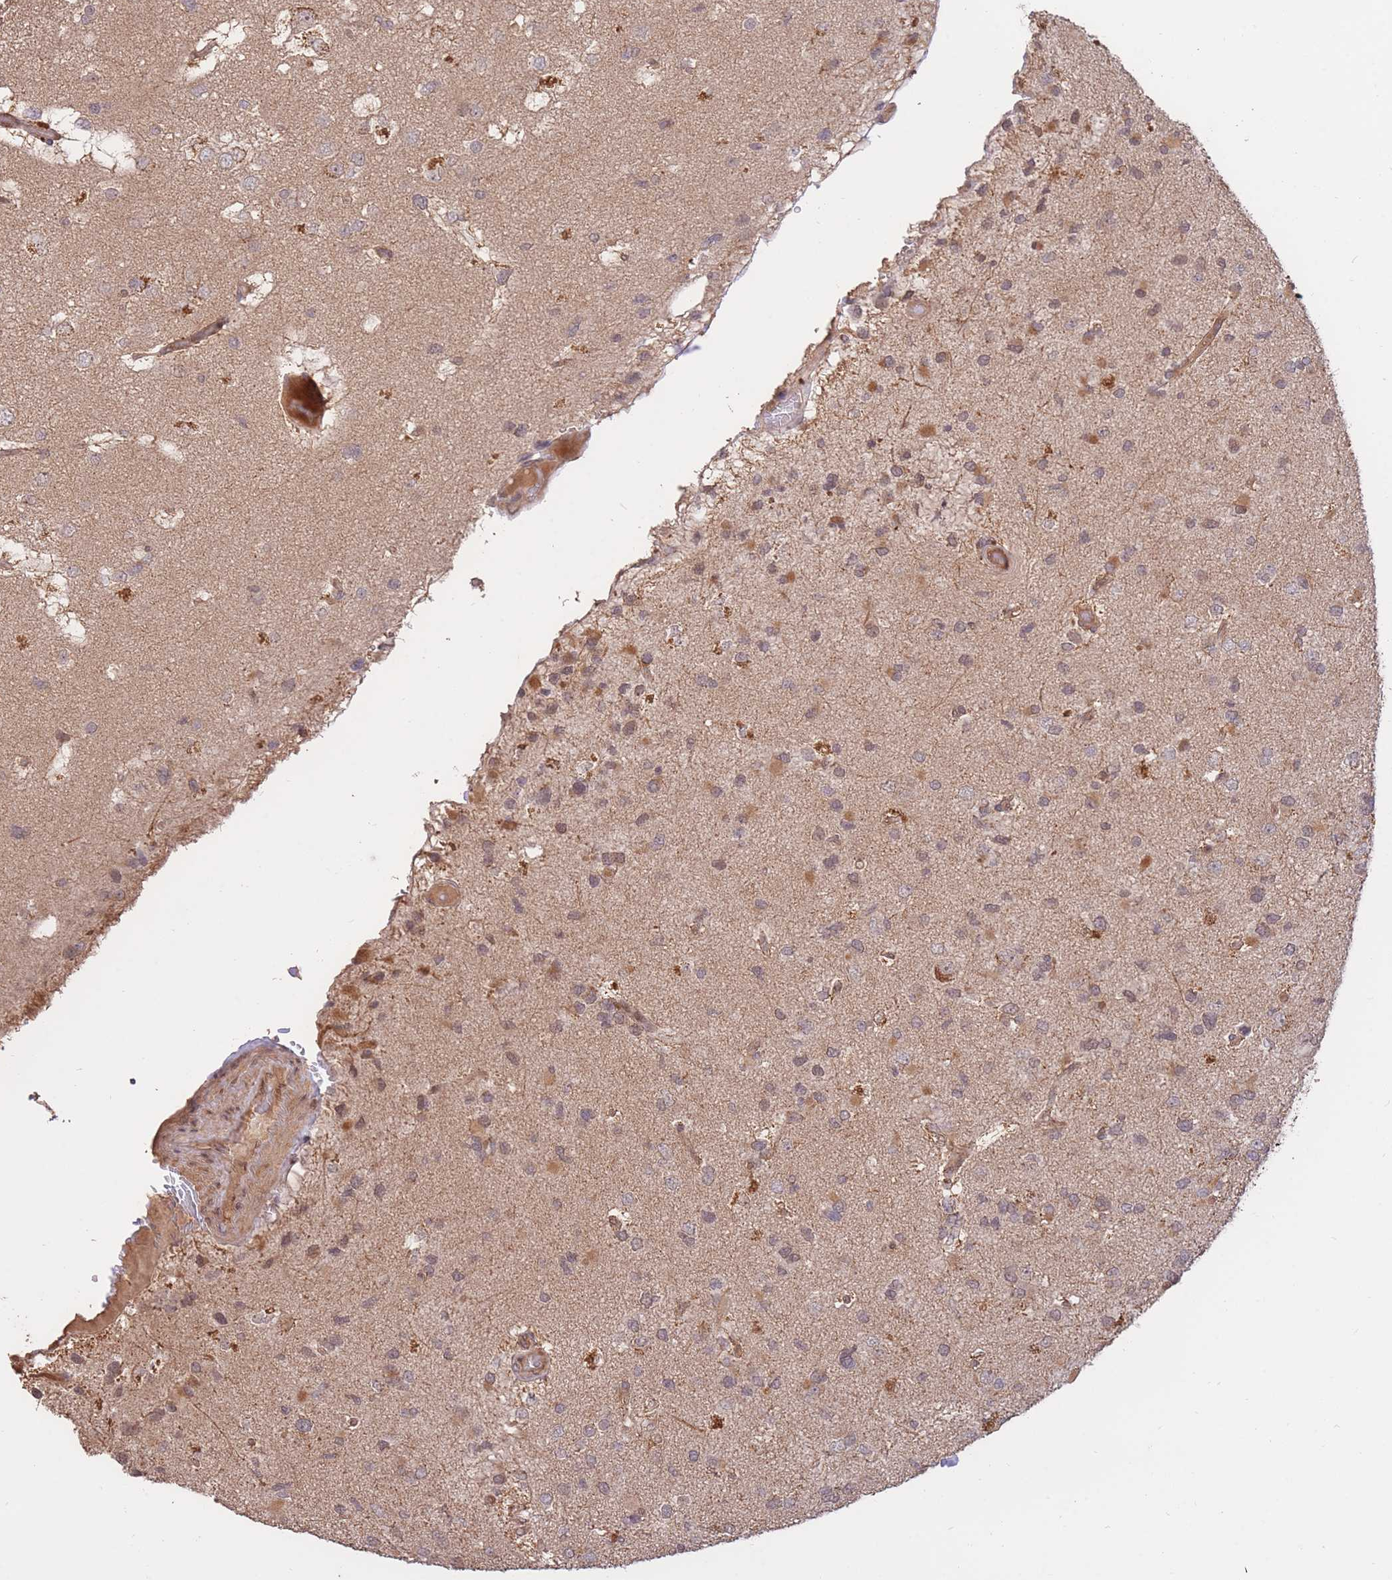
{"staining": {"intensity": "weak", "quantity": "<25%", "location": "cytoplasmic/membranous"}, "tissue": "glioma", "cell_type": "Tumor cells", "image_type": "cancer", "snomed": [{"axis": "morphology", "description": "Glioma, malignant, High grade"}, {"axis": "topography", "description": "Brain"}], "caption": "Tumor cells show no significant staining in glioma.", "gene": "RGS14", "patient": {"sex": "male", "age": 53}}